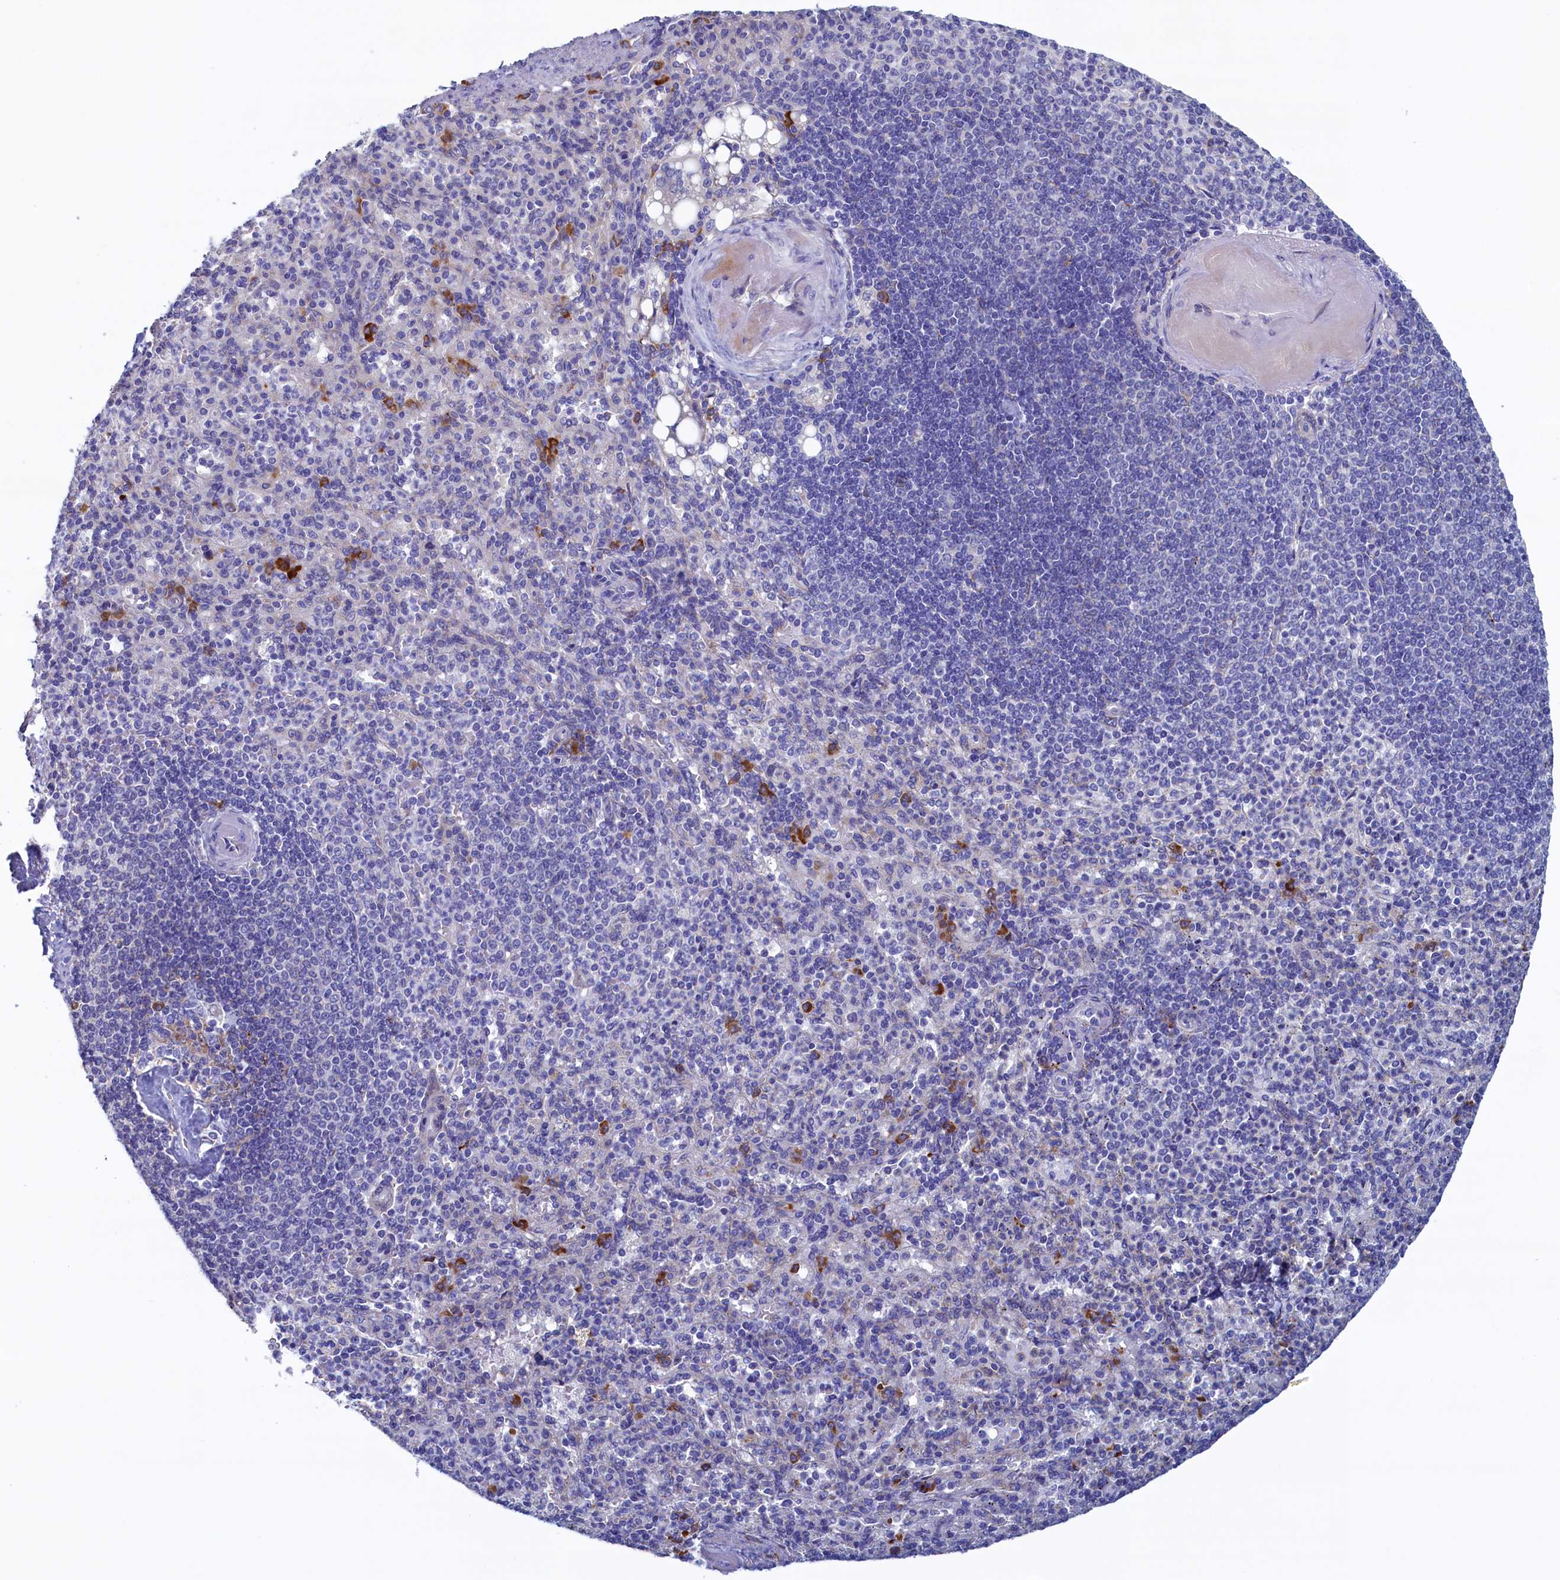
{"staining": {"intensity": "strong", "quantity": "<25%", "location": "cytoplasmic/membranous"}, "tissue": "spleen", "cell_type": "Cells in red pulp", "image_type": "normal", "snomed": [{"axis": "morphology", "description": "Normal tissue, NOS"}, {"axis": "topography", "description": "Spleen"}], "caption": "Immunohistochemical staining of normal human spleen displays strong cytoplasmic/membranous protein staining in approximately <25% of cells in red pulp.", "gene": "CBLIF", "patient": {"sex": "female", "age": 74}}